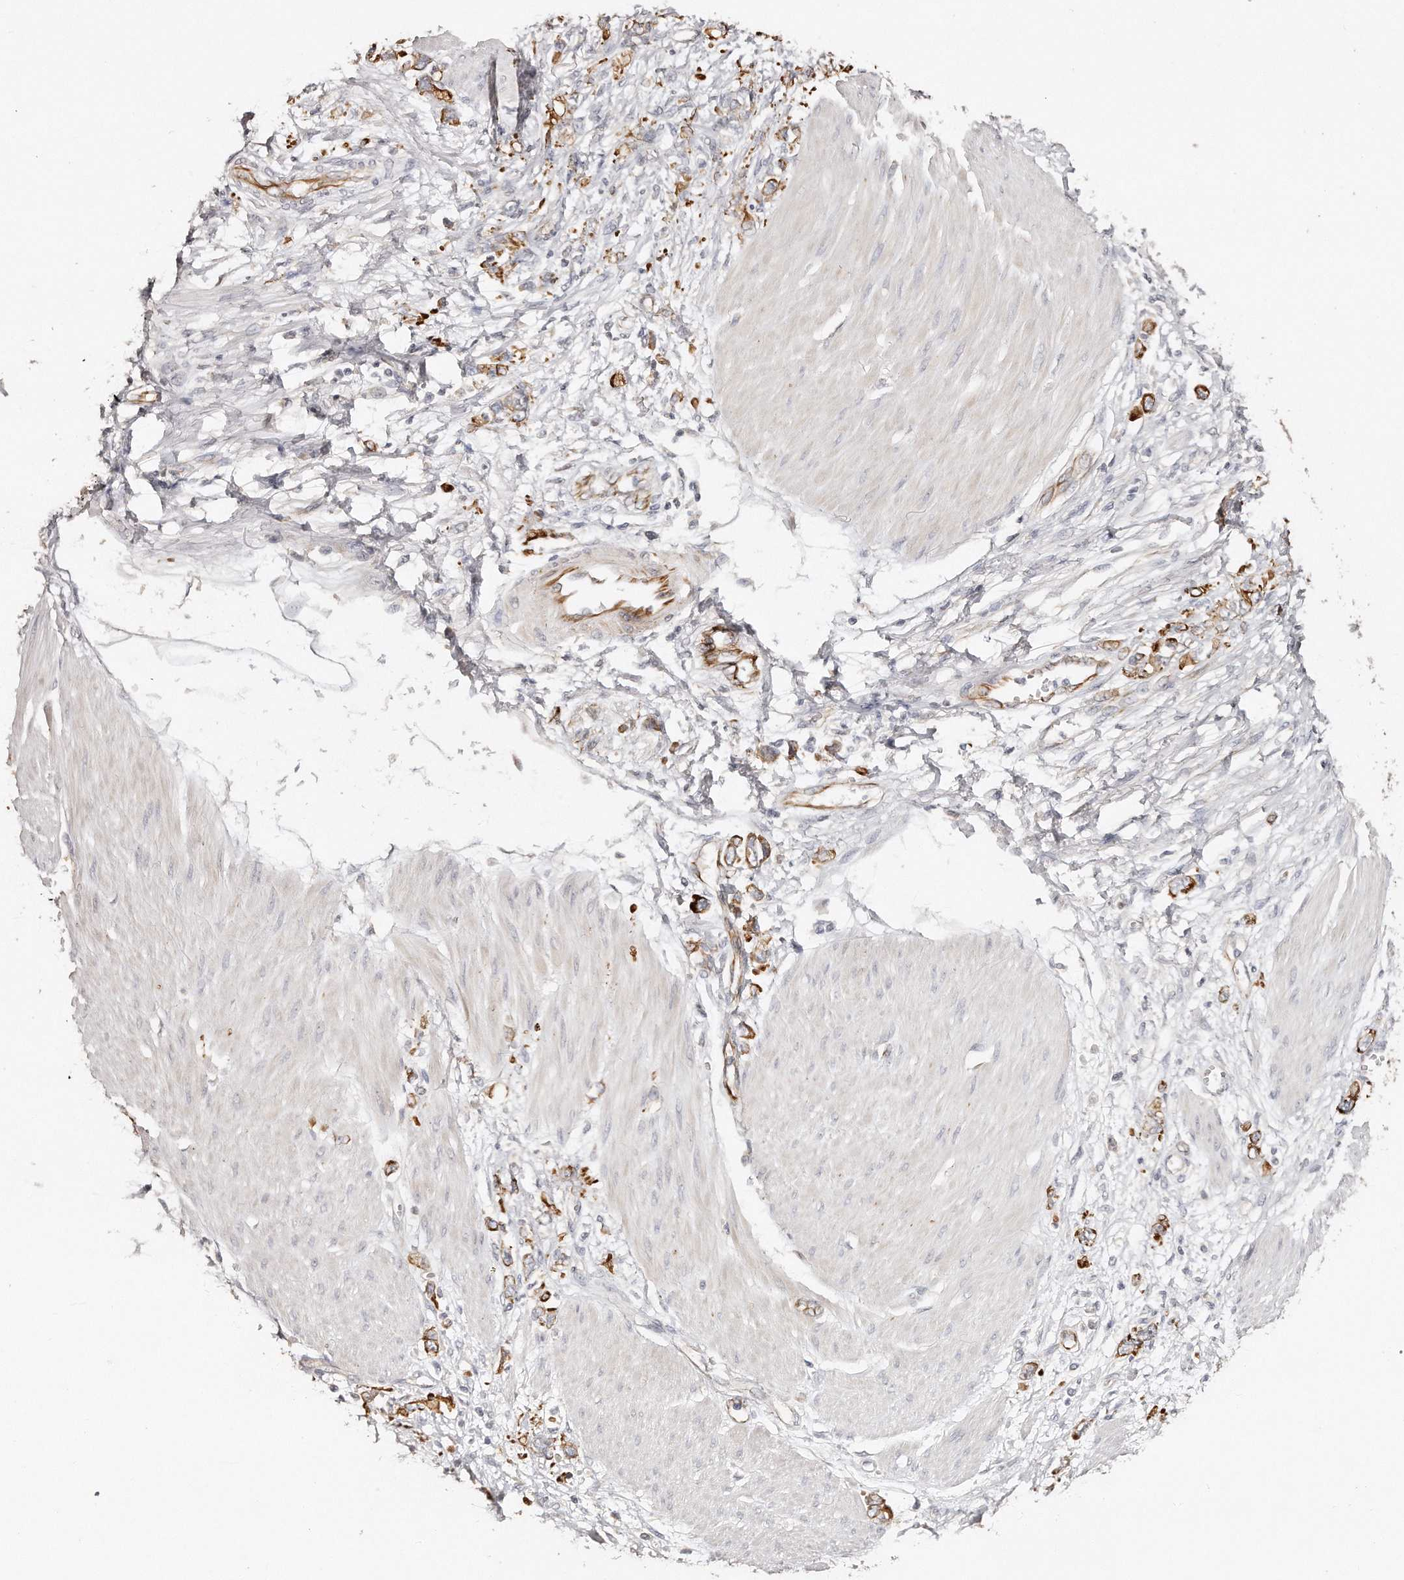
{"staining": {"intensity": "strong", "quantity": ">75%", "location": "cytoplasmic/membranous"}, "tissue": "stomach cancer", "cell_type": "Tumor cells", "image_type": "cancer", "snomed": [{"axis": "morphology", "description": "Adenocarcinoma, NOS"}, {"axis": "topography", "description": "Stomach"}], "caption": "Immunohistochemistry of stomach cancer (adenocarcinoma) shows high levels of strong cytoplasmic/membranous expression in about >75% of tumor cells.", "gene": "ZYG11A", "patient": {"sex": "female", "age": 76}}